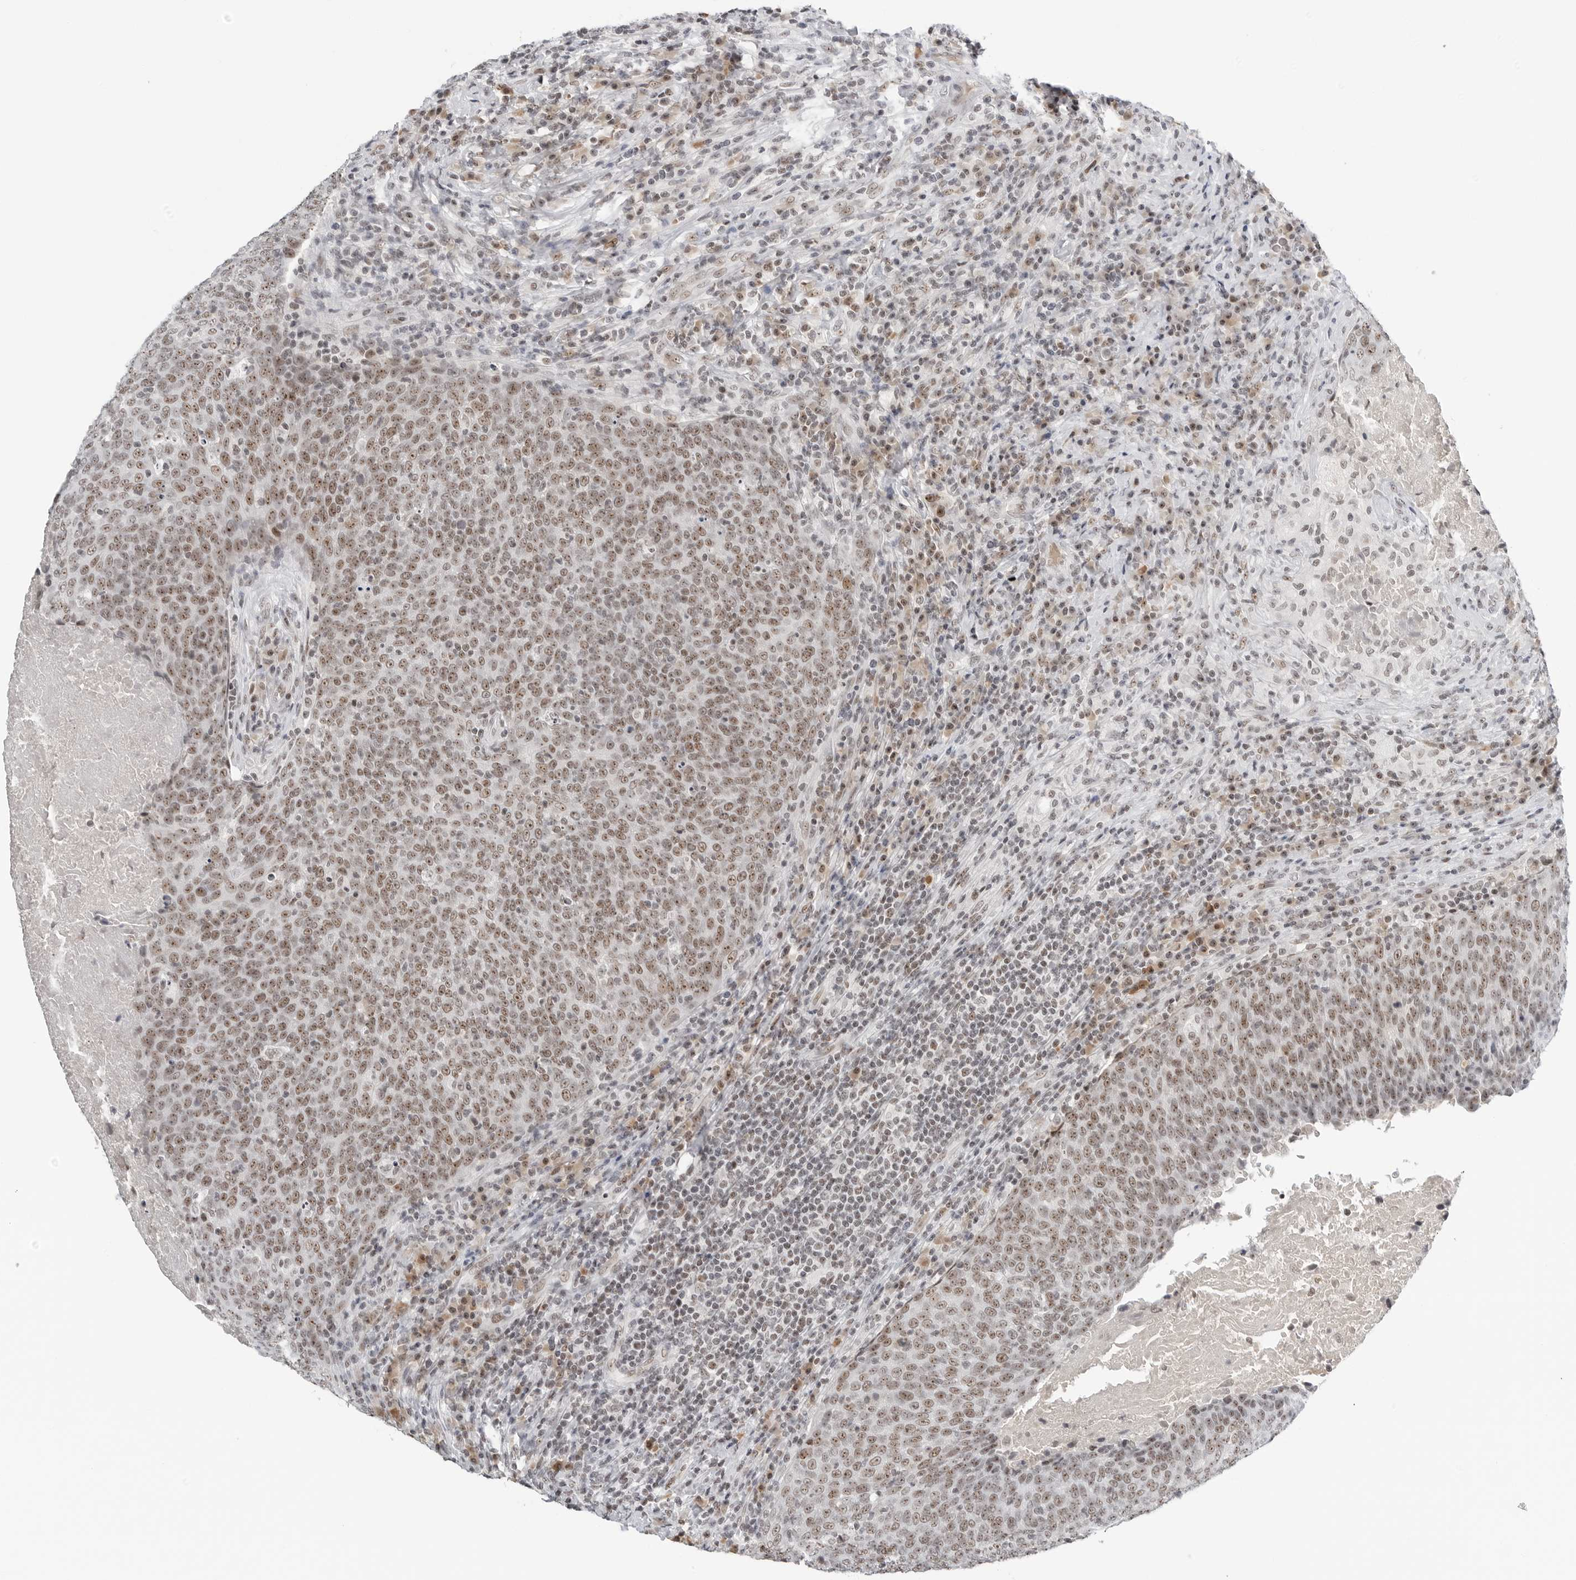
{"staining": {"intensity": "moderate", "quantity": ">75%", "location": "nuclear"}, "tissue": "head and neck cancer", "cell_type": "Tumor cells", "image_type": "cancer", "snomed": [{"axis": "morphology", "description": "Squamous cell carcinoma, NOS"}, {"axis": "morphology", "description": "Squamous cell carcinoma, metastatic, NOS"}, {"axis": "topography", "description": "Lymph node"}, {"axis": "topography", "description": "Head-Neck"}], "caption": "Protein expression by immunohistochemistry demonstrates moderate nuclear expression in approximately >75% of tumor cells in head and neck metastatic squamous cell carcinoma.", "gene": "WRAP53", "patient": {"sex": "male", "age": 62}}